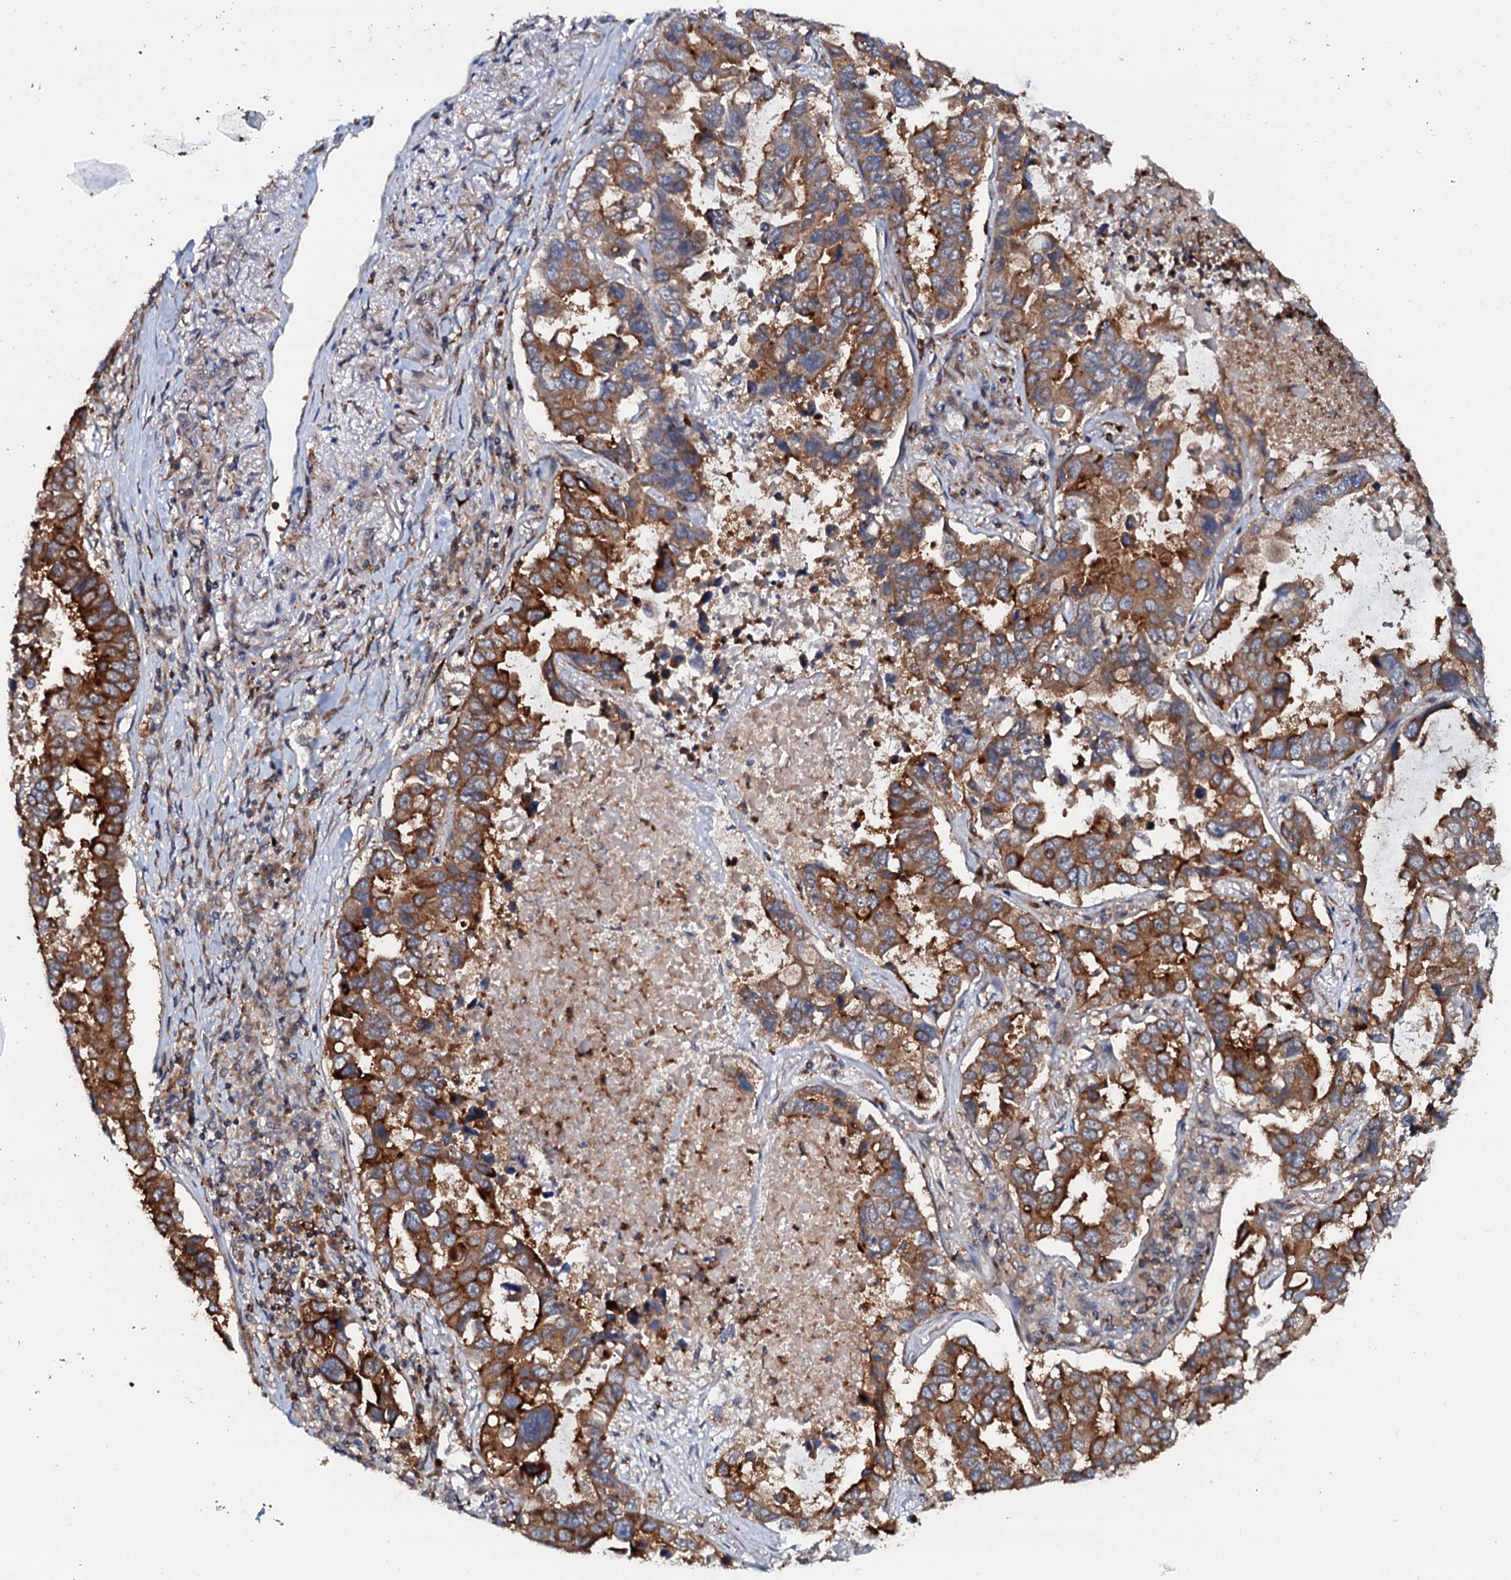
{"staining": {"intensity": "strong", "quantity": ">75%", "location": "cytoplasmic/membranous"}, "tissue": "lung cancer", "cell_type": "Tumor cells", "image_type": "cancer", "snomed": [{"axis": "morphology", "description": "Adenocarcinoma, NOS"}, {"axis": "topography", "description": "Lung"}], "caption": "Protein staining displays strong cytoplasmic/membranous staining in approximately >75% of tumor cells in lung adenocarcinoma. The staining was performed using DAB (3,3'-diaminobenzidine), with brown indicating positive protein expression. Nuclei are stained blue with hematoxylin.", "gene": "VAMP8", "patient": {"sex": "male", "age": 64}}